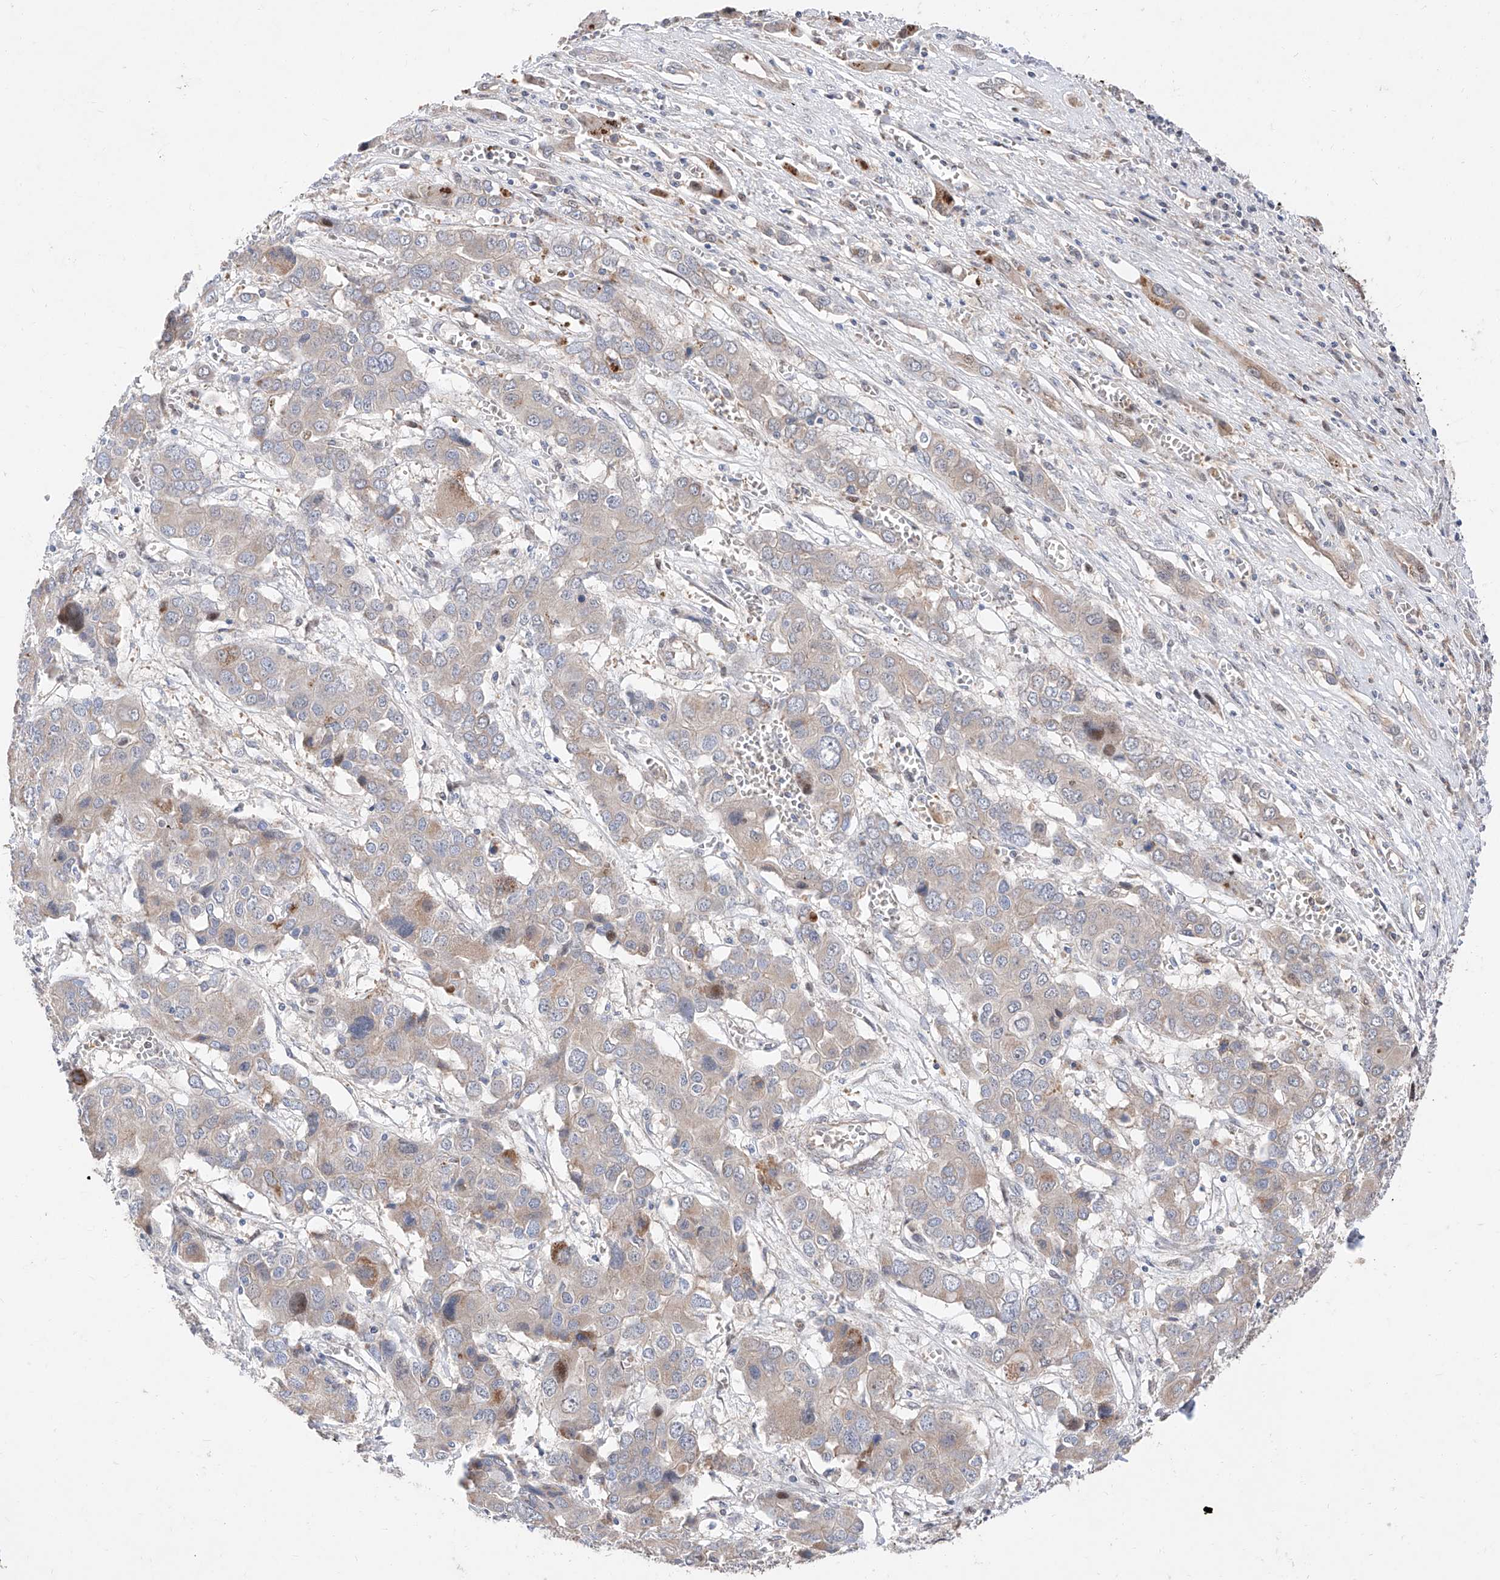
{"staining": {"intensity": "weak", "quantity": "<25%", "location": "cytoplasmic/membranous"}, "tissue": "liver cancer", "cell_type": "Tumor cells", "image_type": "cancer", "snomed": [{"axis": "morphology", "description": "Cholangiocarcinoma"}, {"axis": "topography", "description": "Liver"}], "caption": "Tumor cells show no significant protein expression in liver cancer (cholangiocarcinoma).", "gene": "FUCA2", "patient": {"sex": "male", "age": 67}}